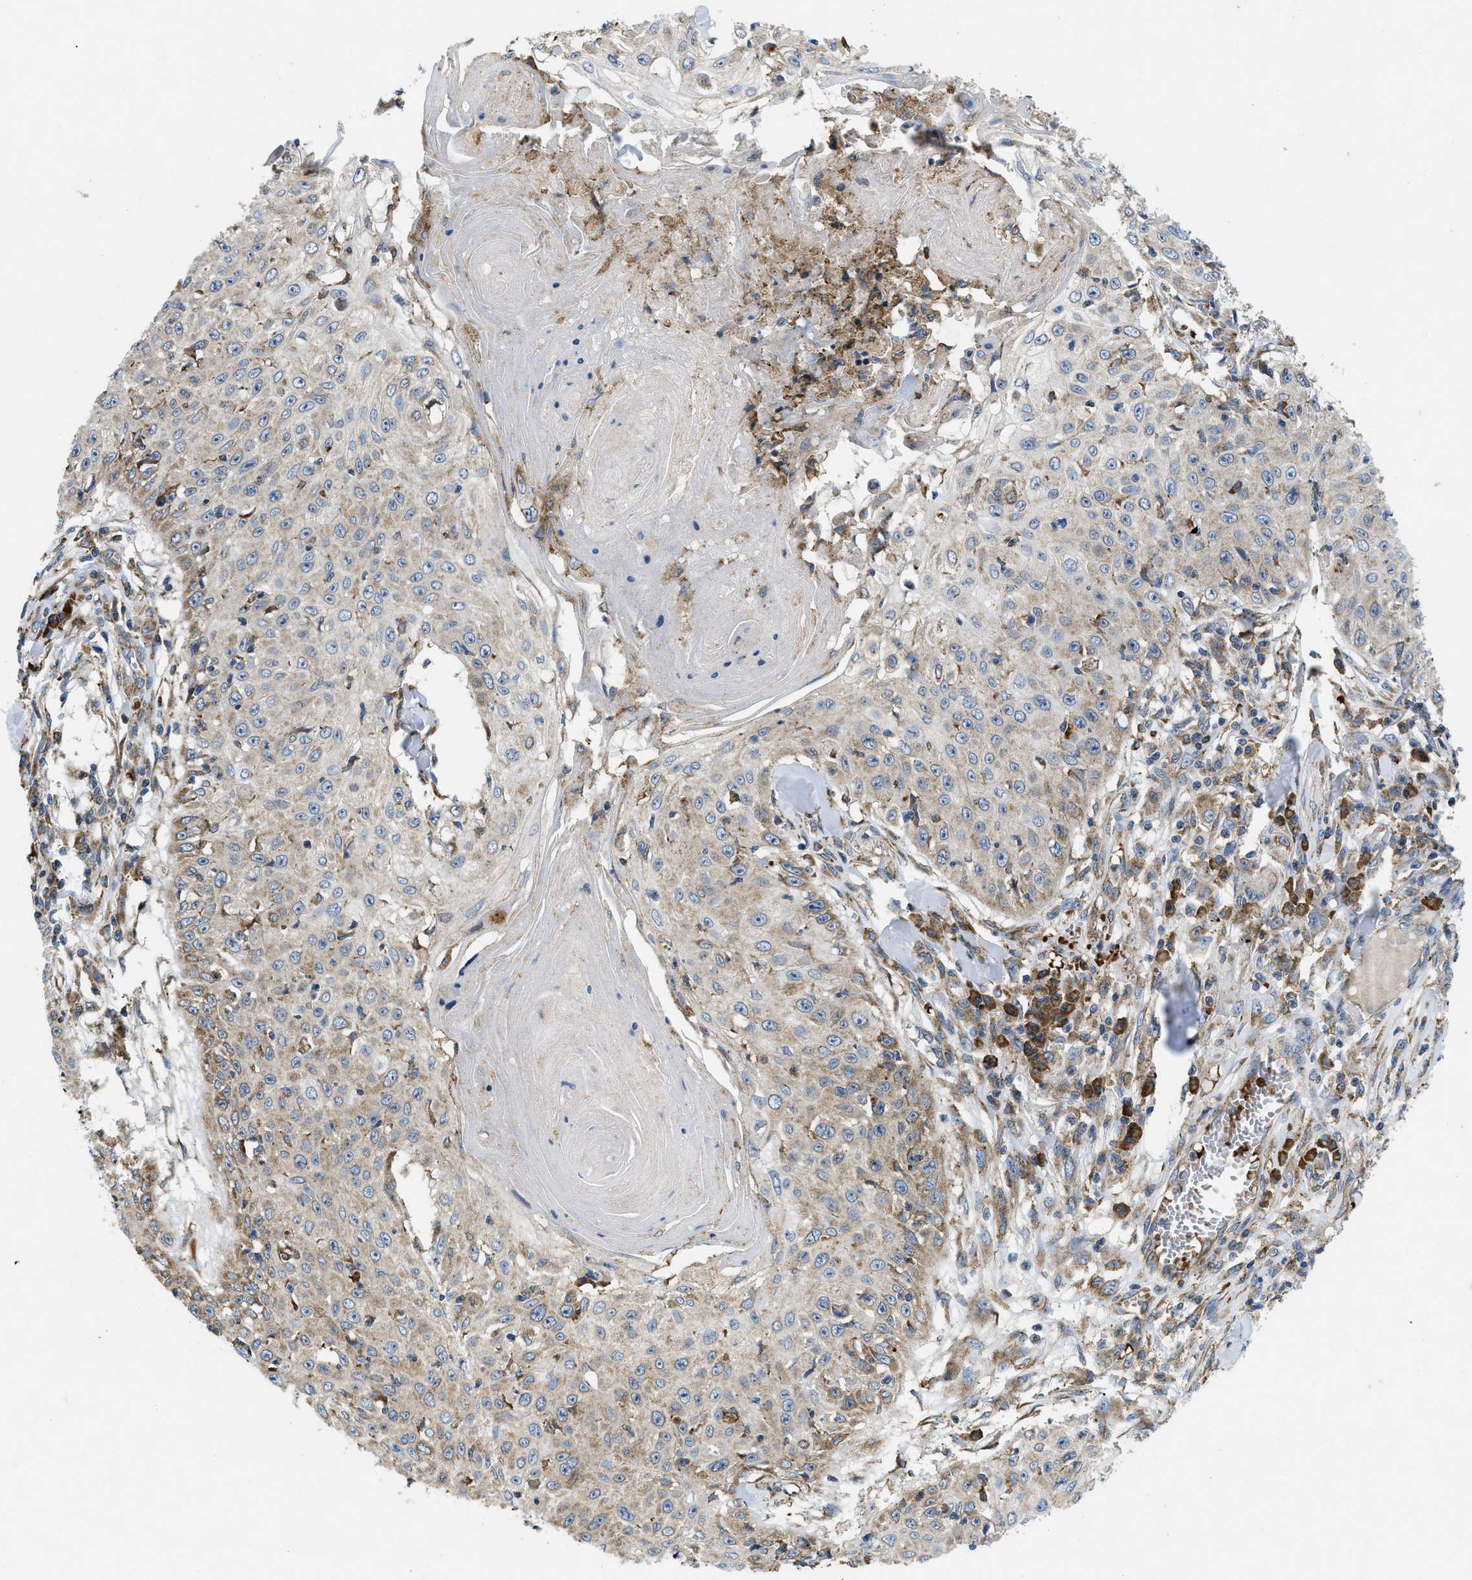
{"staining": {"intensity": "moderate", "quantity": "25%-75%", "location": "cytoplasmic/membranous"}, "tissue": "skin cancer", "cell_type": "Tumor cells", "image_type": "cancer", "snomed": [{"axis": "morphology", "description": "Squamous cell carcinoma, NOS"}, {"axis": "topography", "description": "Skin"}], "caption": "Immunohistochemistry of human skin cancer (squamous cell carcinoma) demonstrates medium levels of moderate cytoplasmic/membranous positivity in about 25%-75% of tumor cells.", "gene": "CSPG4", "patient": {"sex": "male", "age": 86}}